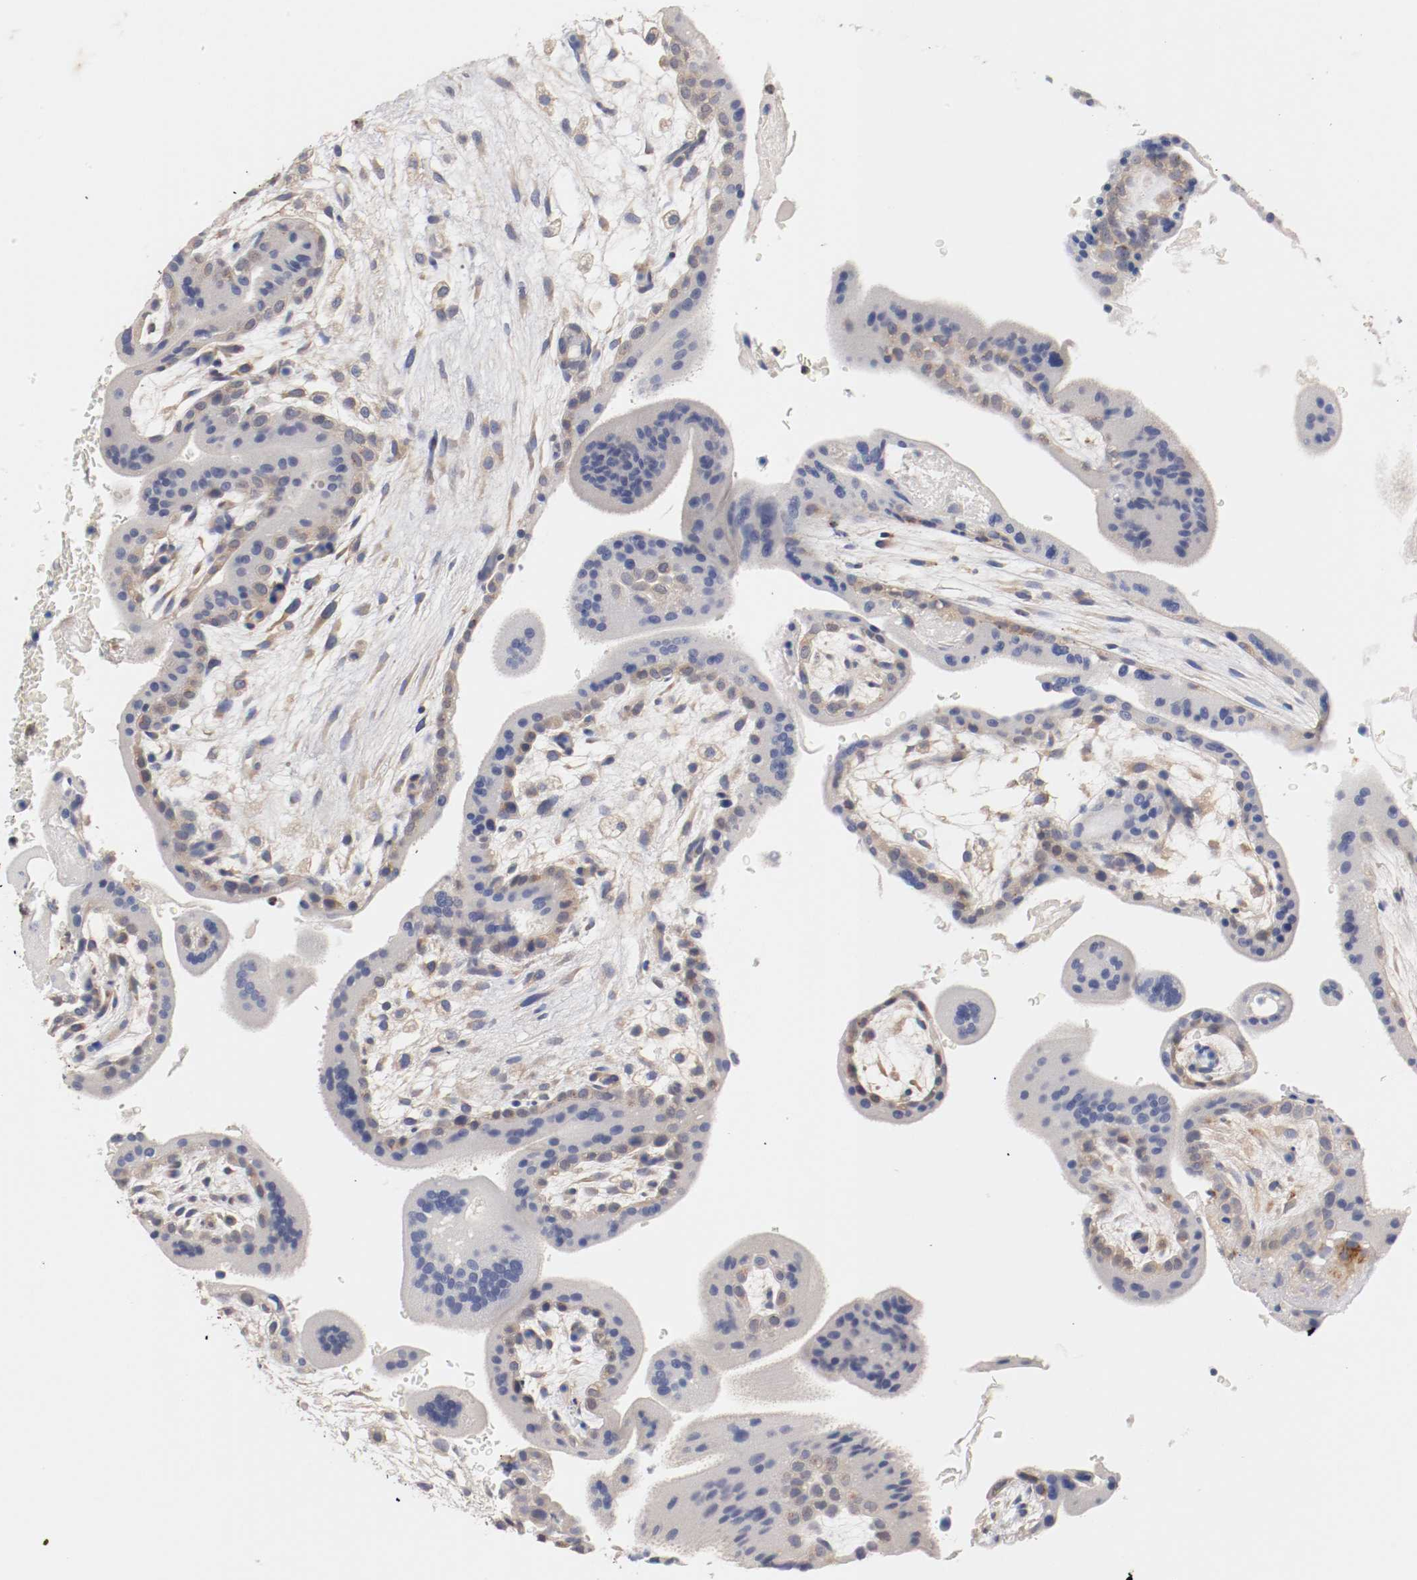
{"staining": {"intensity": "weak", "quantity": "<25%", "location": "cytoplasmic/membranous"}, "tissue": "placenta", "cell_type": "Trophoblastic cells", "image_type": "normal", "snomed": [{"axis": "morphology", "description": "Normal tissue, NOS"}, {"axis": "topography", "description": "Placenta"}], "caption": "The immunohistochemistry (IHC) micrograph has no significant positivity in trophoblastic cells of placenta. The staining was performed using DAB (3,3'-diaminobenzidine) to visualize the protein expression in brown, while the nuclei were stained in blue with hematoxylin (Magnification: 20x).", "gene": "SEMA5A", "patient": {"sex": "female", "age": 35}}